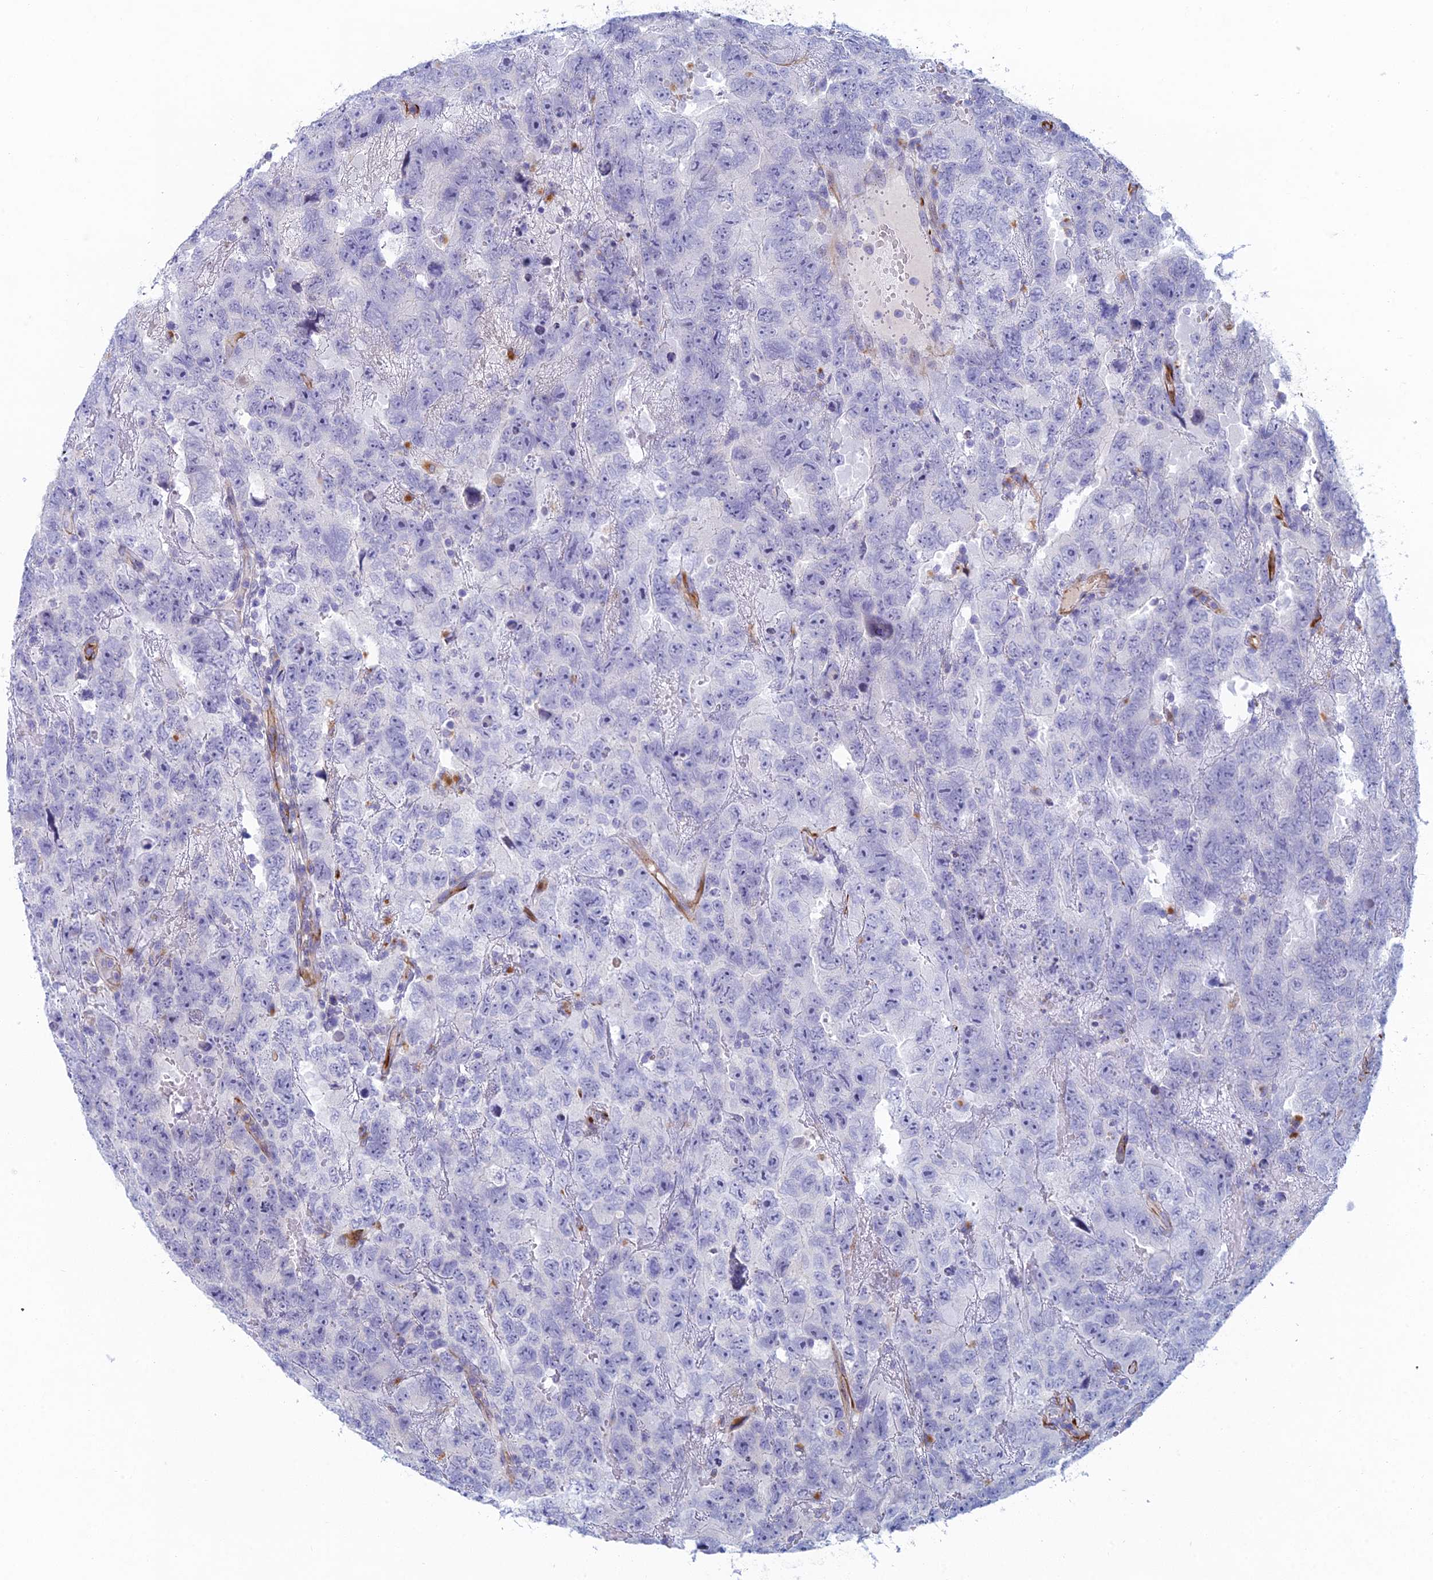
{"staining": {"intensity": "negative", "quantity": "none", "location": "none"}, "tissue": "testis cancer", "cell_type": "Tumor cells", "image_type": "cancer", "snomed": [{"axis": "morphology", "description": "Carcinoma, Embryonal, NOS"}, {"axis": "topography", "description": "Testis"}], "caption": "The photomicrograph demonstrates no staining of tumor cells in testis cancer. (DAB (3,3'-diaminobenzidine) immunohistochemistry (IHC) visualized using brightfield microscopy, high magnification).", "gene": "FERD3L", "patient": {"sex": "male", "age": 45}}